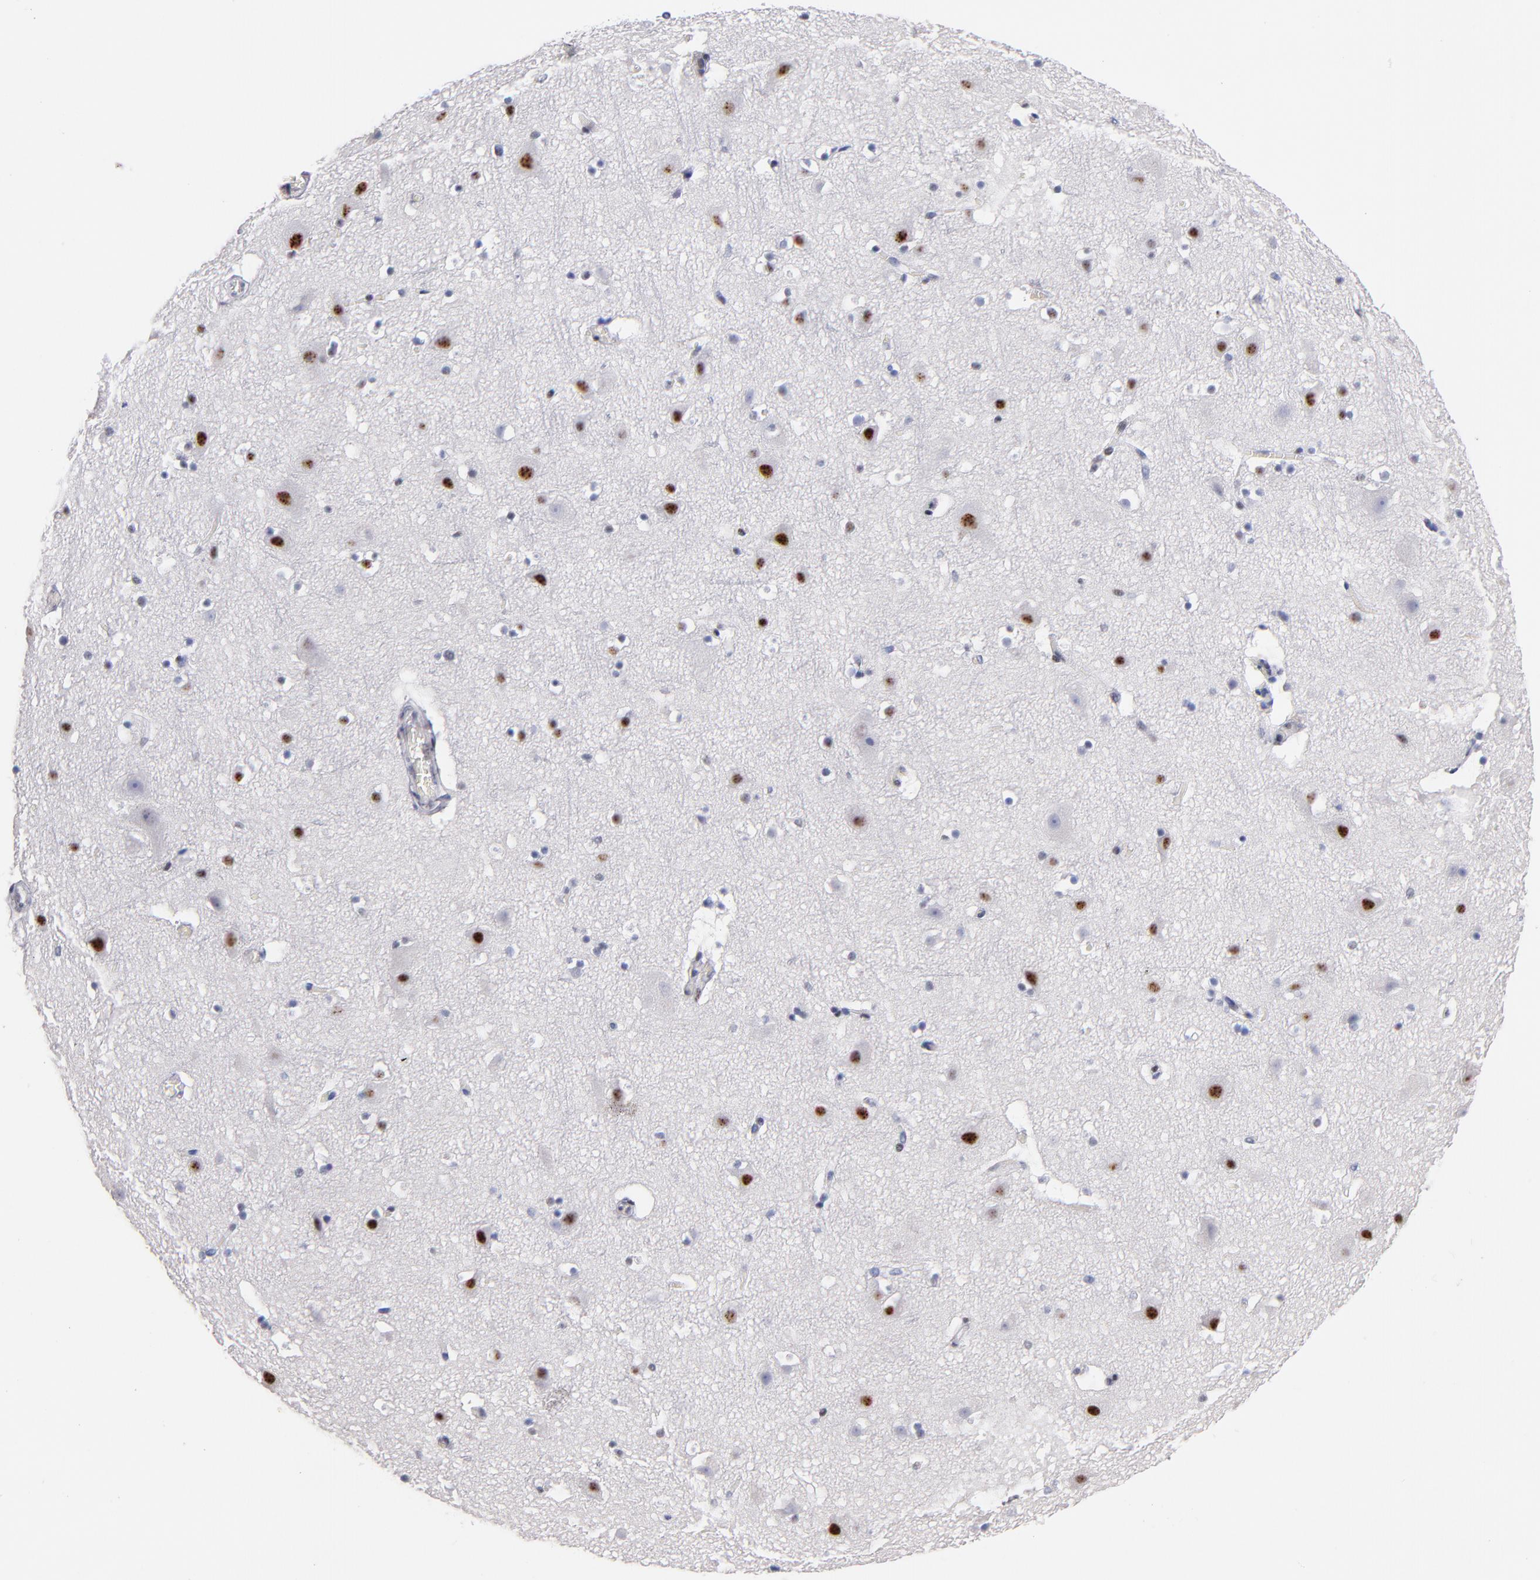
{"staining": {"intensity": "negative", "quantity": "none", "location": "none"}, "tissue": "cerebral cortex", "cell_type": "Endothelial cells", "image_type": "normal", "snomed": [{"axis": "morphology", "description": "Normal tissue, NOS"}, {"axis": "topography", "description": "Cerebral cortex"}], "caption": "Immunohistochemistry of benign human cerebral cortex exhibits no expression in endothelial cells. (Brightfield microscopy of DAB (3,3'-diaminobenzidine) IHC at high magnification).", "gene": "RAF1", "patient": {"sex": "male", "age": 45}}